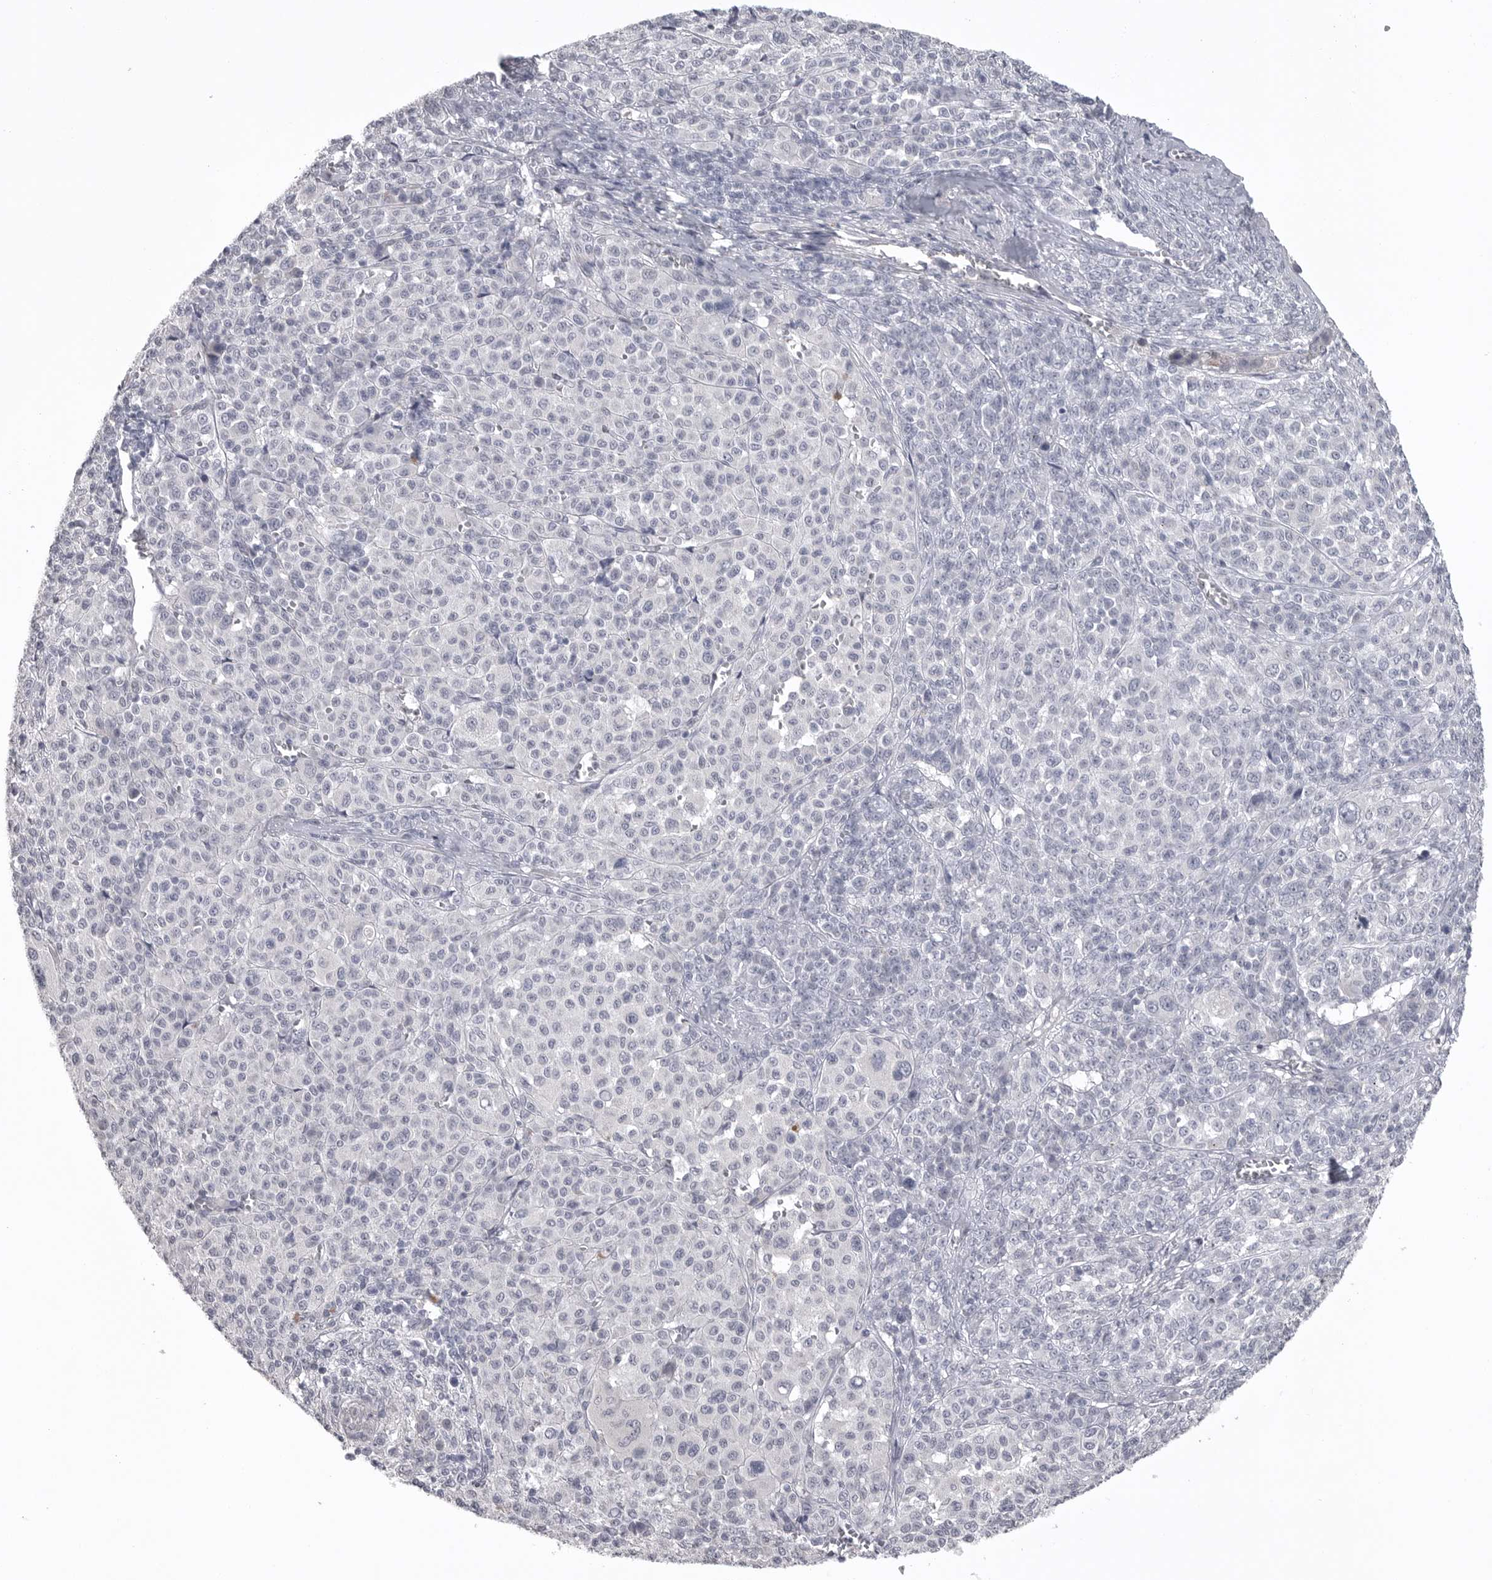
{"staining": {"intensity": "negative", "quantity": "none", "location": "none"}, "tissue": "melanoma", "cell_type": "Tumor cells", "image_type": "cancer", "snomed": [{"axis": "morphology", "description": "Malignant melanoma, Metastatic site"}, {"axis": "topography", "description": "Skin"}], "caption": "IHC photomicrograph of malignant melanoma (metastatic site) stained for a protein (brown), which exhibits no positivity in tumor cells.", "gene": "SERPING1", "patient": {"sex": "female", "age": 74}}